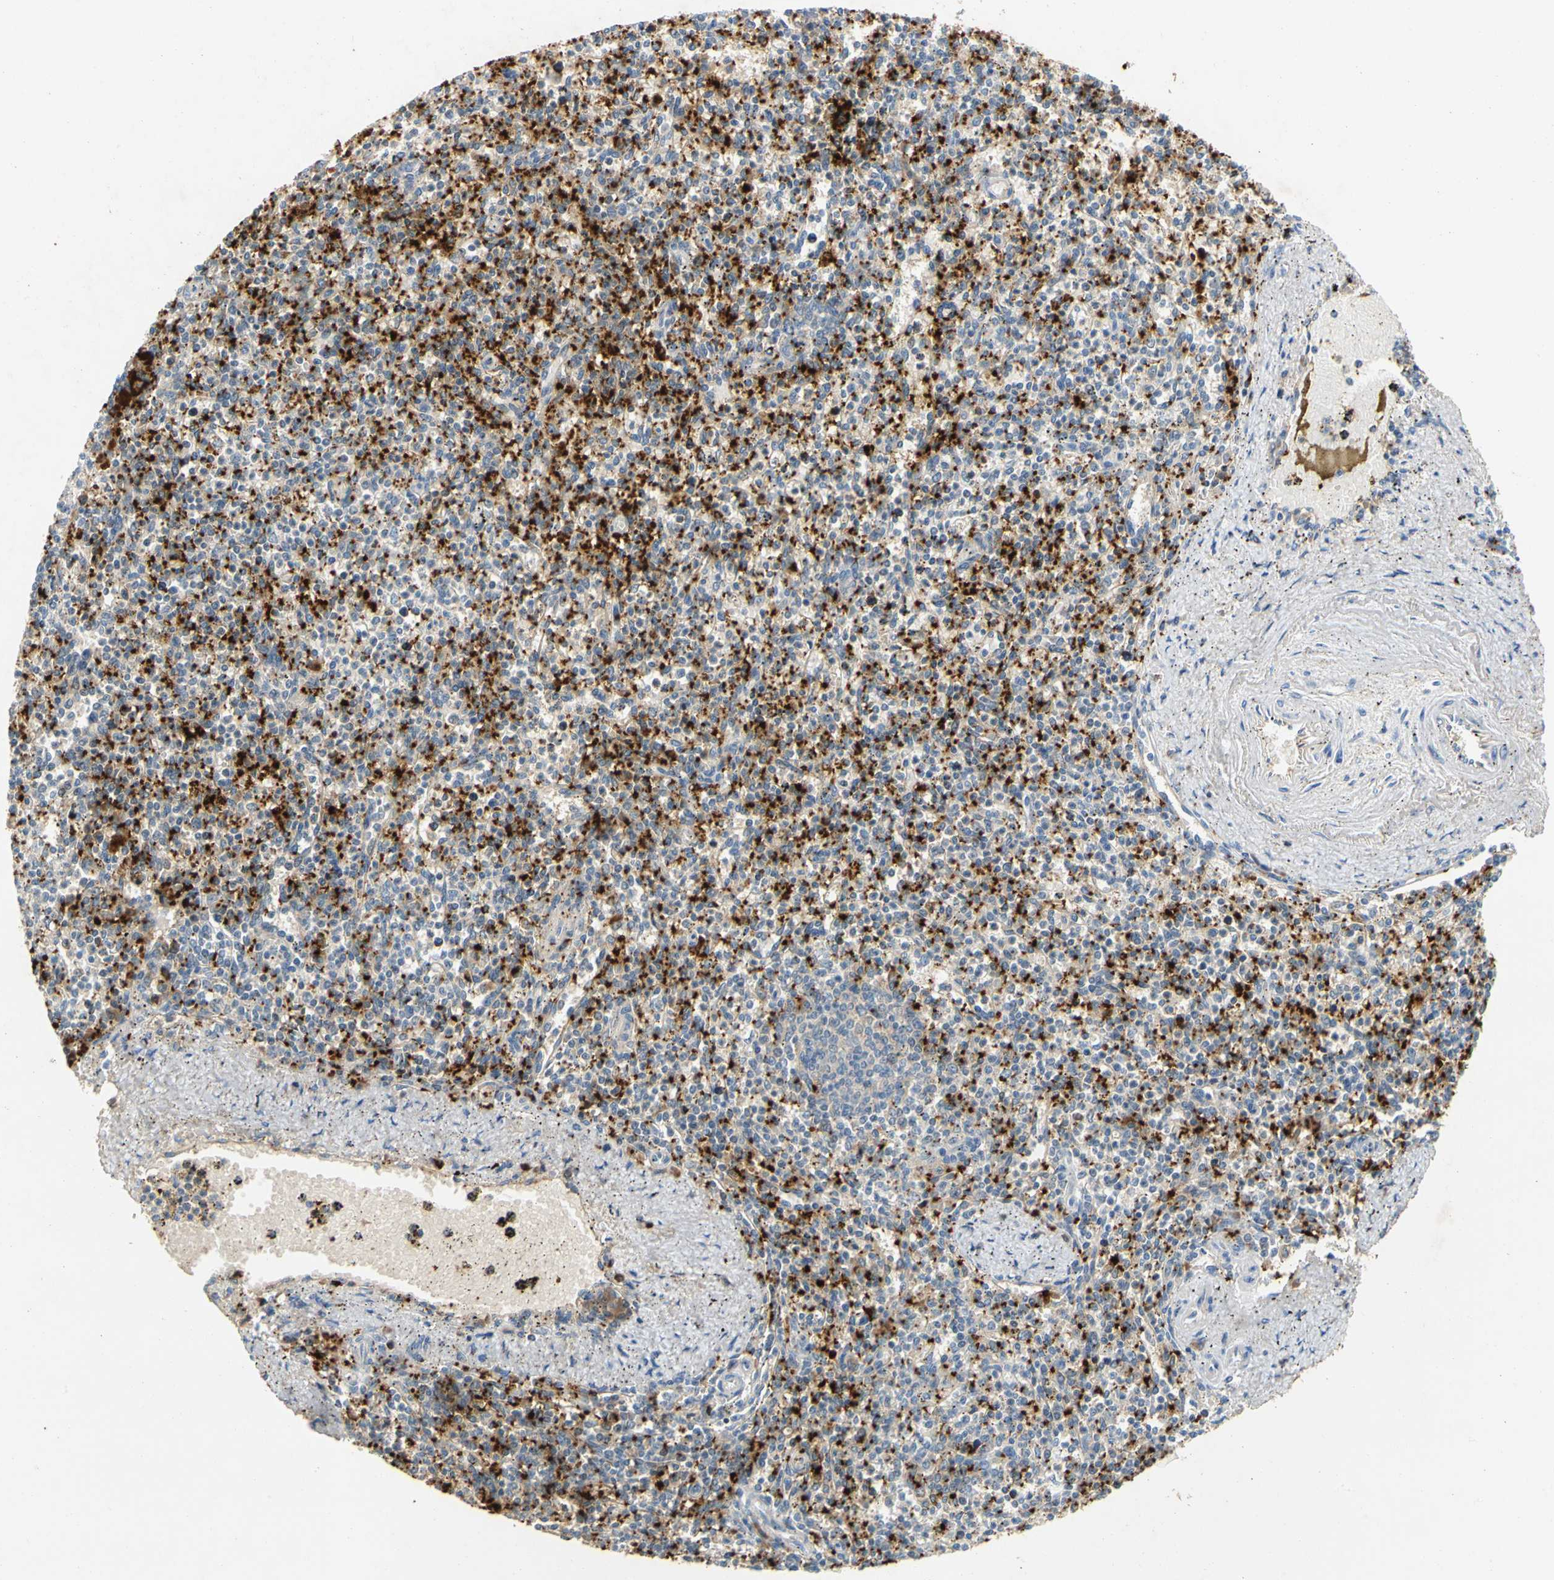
{"staining": {"intensity": "negative", "quantity": "none", "location": "none"}, "tissue": "spleen", "cell_type": "Cells in red pulp", "image_type": "normal", "snomed": [{"axis": "morphology", "description": "Normal tissue, NOS"}, {"axis": "topography", "description": "Spleen"}], "caption": "This image is of benign spleen stained with IHC to label a protein in brown with the nuclei are counter-stained blue. There is no staining in cells in red pulp. (DAB immunohistochemistry (IHC) visualized using brightfield microscopy, high magnification).", "gene": "ENSG00000288796", "patient": {"sex": "male", "age": 72}}